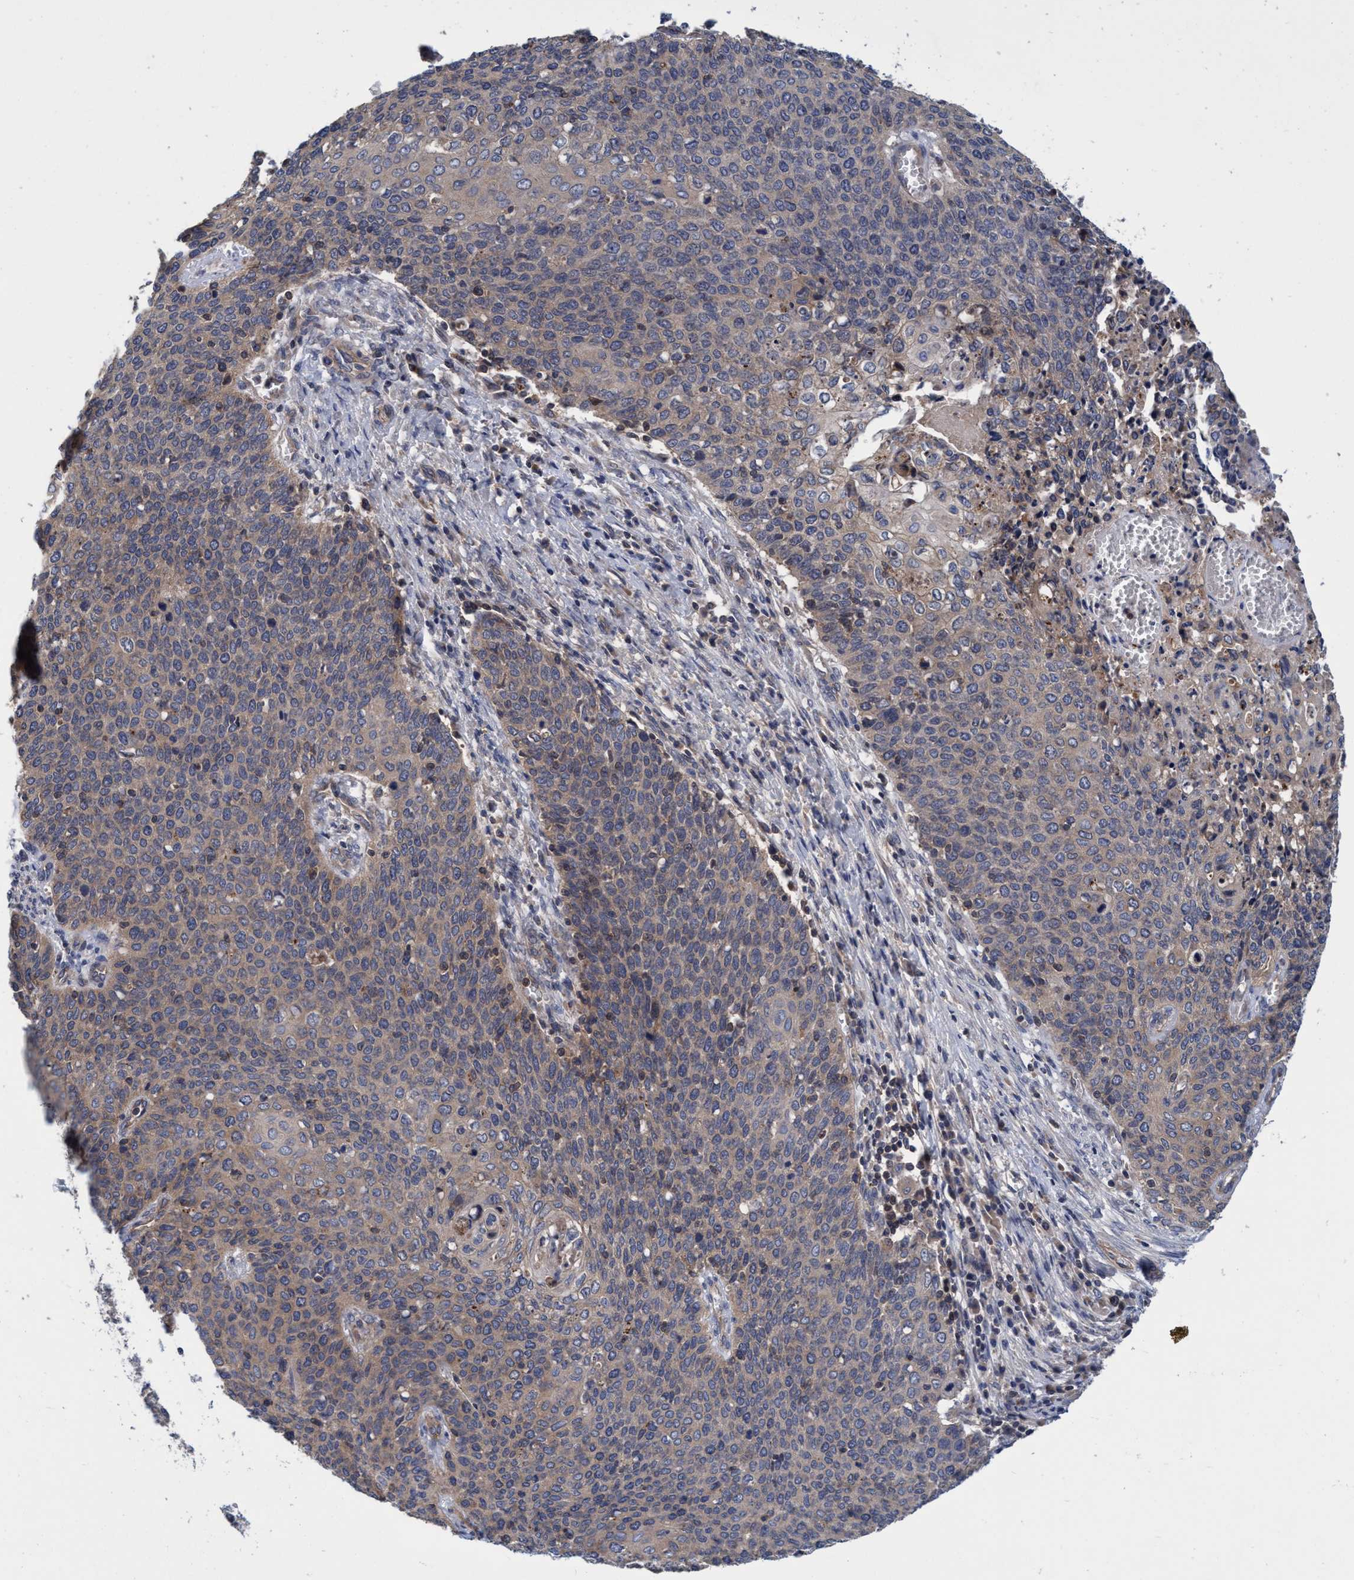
{"staining": {"intensity": "weak", "quantity": ">75%", "location": "cytoplasmic/membranous"}, "tissue": "cervical cancer", "cell_type": "Tumor cells", "image_type": "cancer", "snomed": [{"axis": "morphology", "description": "Squamous cell carcinoma, NOS"}, {"axis": "topography", "description": "Cervix"}], "caption": "The immunohistochemical stain labels weak cytoplasmic/membranous expression in tumor cells of squamous cell carcinoma (cervical) tissue. Using DAB (3,3'-diaminobenzidine) (brown) and hematoxylin (blue) stains, captured at high magnification using brightfield microscopy.", "gene": "CALCOCO2", "patient": {"sex": "female", "age": 39}}